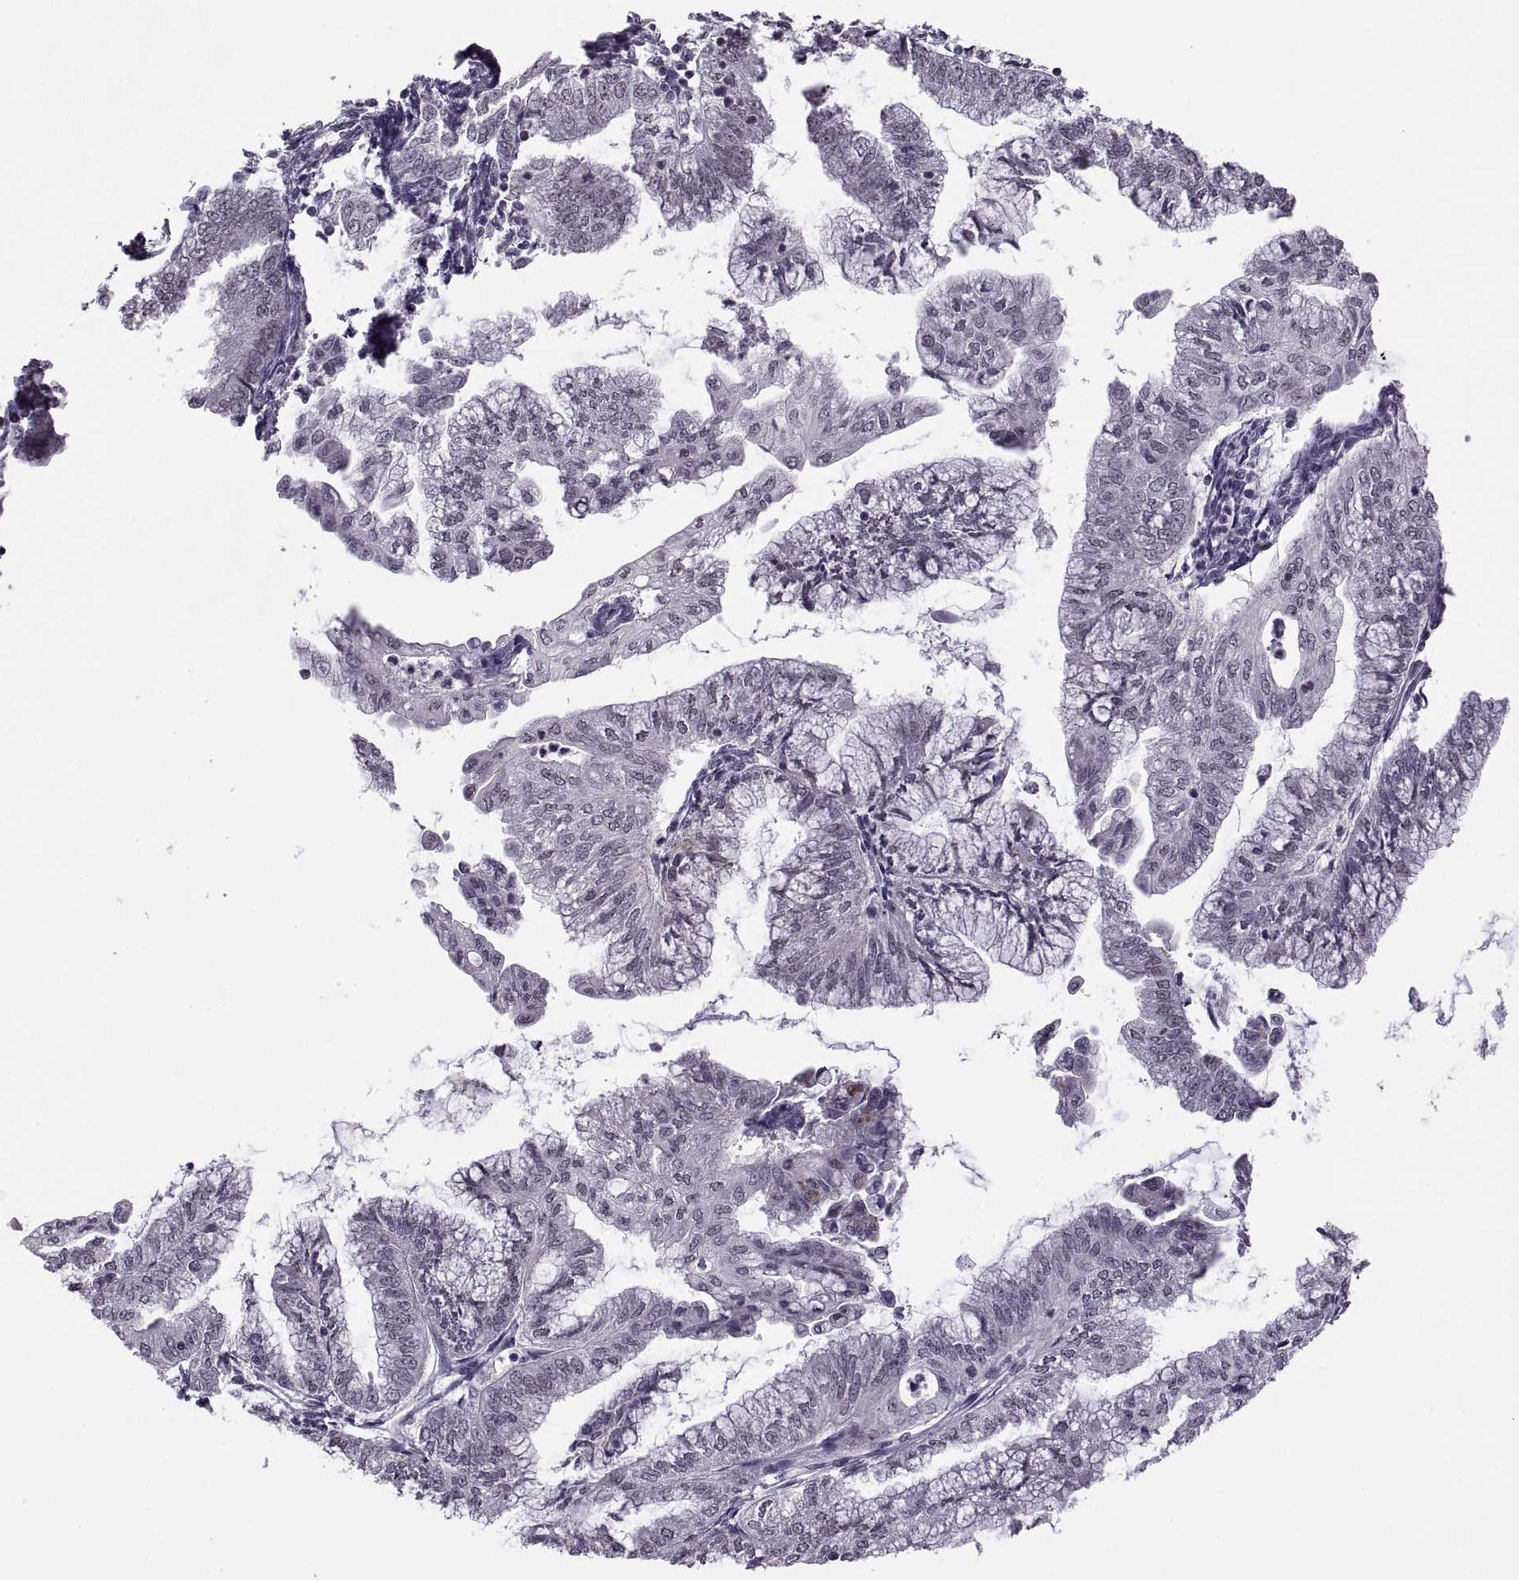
{"staining": {"intensity": "negative", "quantity": "none", "location": "none"}, "tissue": "endometrial cancer", "cell_type": "Tumor cells", "image_type": "cancer", "snomed": [{"axis": "morphology", "description": "Adenocarcinoma, NOS"}, {"axis": "topography", "description": "Endometrium"}], "caption": "IHC micrograph of human endometrial cancer (adenocarcinoma) stained for a protein (brown), which demonstrates no staining in tumor cells.", "gene": "OTP", "patient": {"sex": "female", "age": 55}}